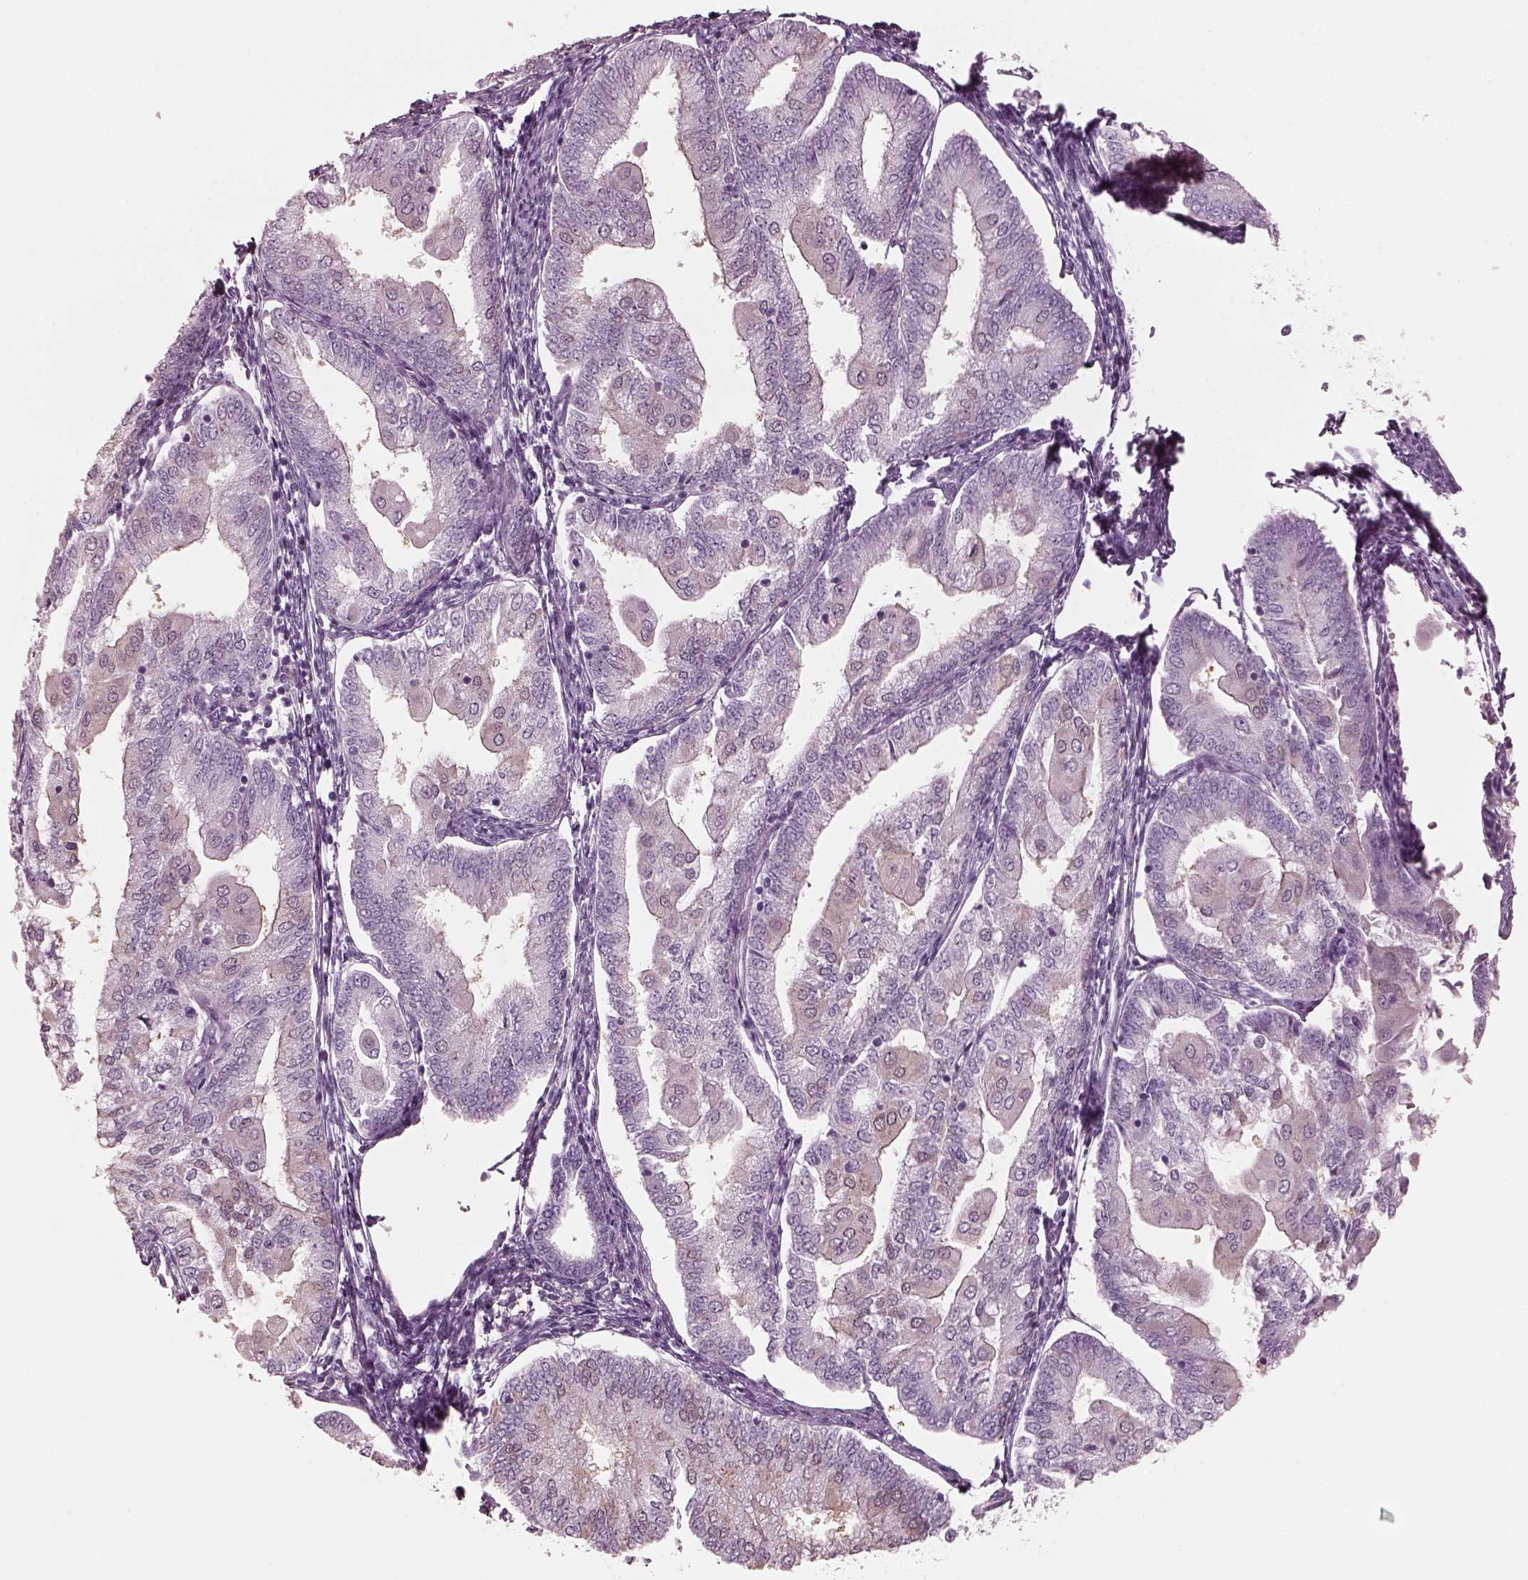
{"staining": {"intensity": "negative", "quantity": "none", "location": "none"}, "tissue": "endometrial cancer", "cell_type": "Tumor cells", "image_type": "cancer", "snomed": [{"axis": "morphology", "description": "Adenocarcinoma, NOS"}, {"axis": "topography", "description": "Endometrium"}], "caption": "Human endometrial cancer (adenocarcinoma) stained for a protein using IHC shows no staining in tumor cells.", "gene": "C2orf81", "patient": {"sex": "female", "age": 55}}